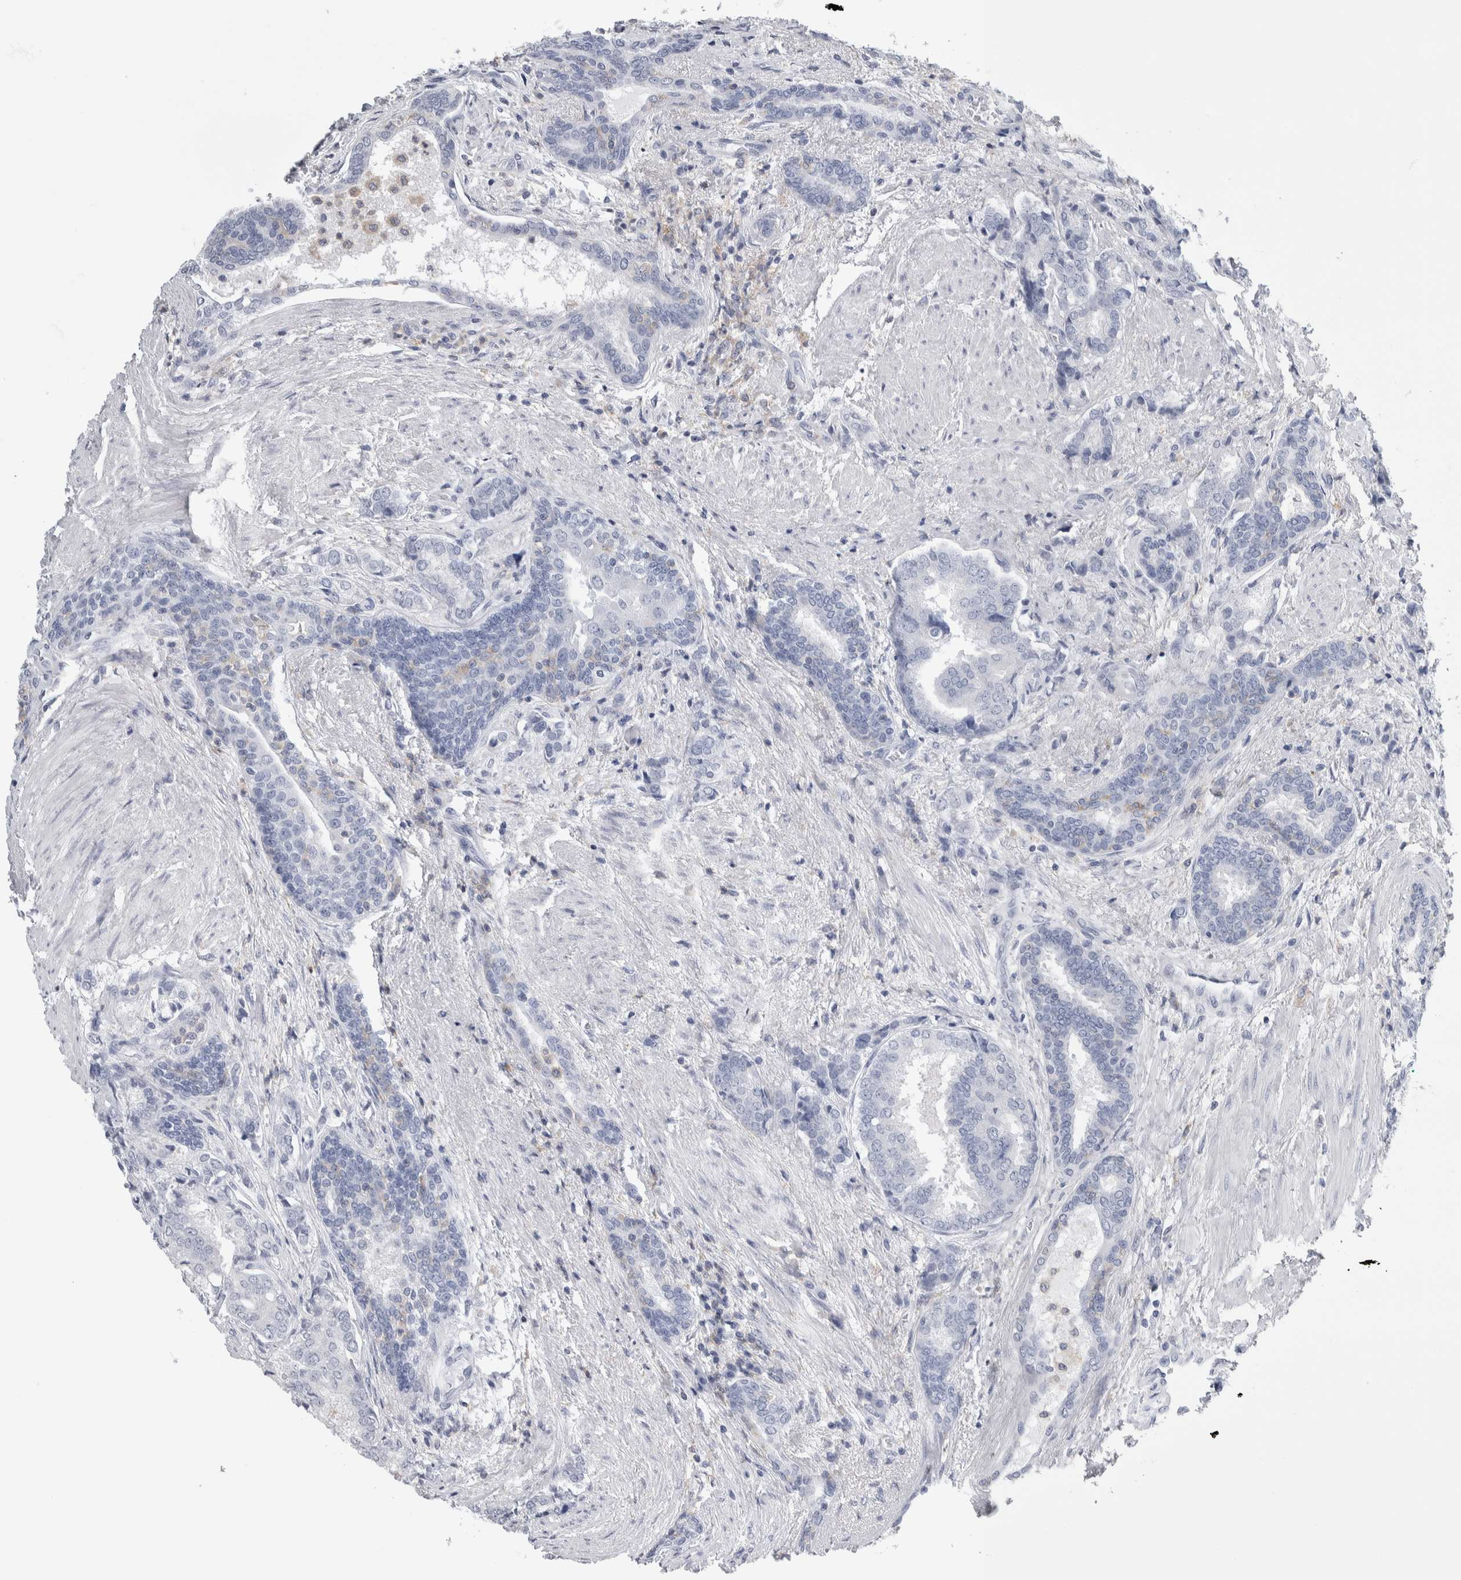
{"staining": {"intensity": "negative", "quantity": "none", "location": "none"}, "tissue": "prostate cancer", "cell_type": "Tumor cells", "image_type": "cancer", "snomed": [{"axis": "morphology", "description": "Adenocarcinoma, High grade"}, {"axis": "topography", "description": "Prostate"}], "caption": "Immunohistochemistry (IHC) histopathology image of human adenocarcinoma (high-grade) (prostate) stained for a protein (brown), which displays no positivity in tumor cells.", "gene": "SKAP2", "patient": {"sex": "male", "age": 50}}